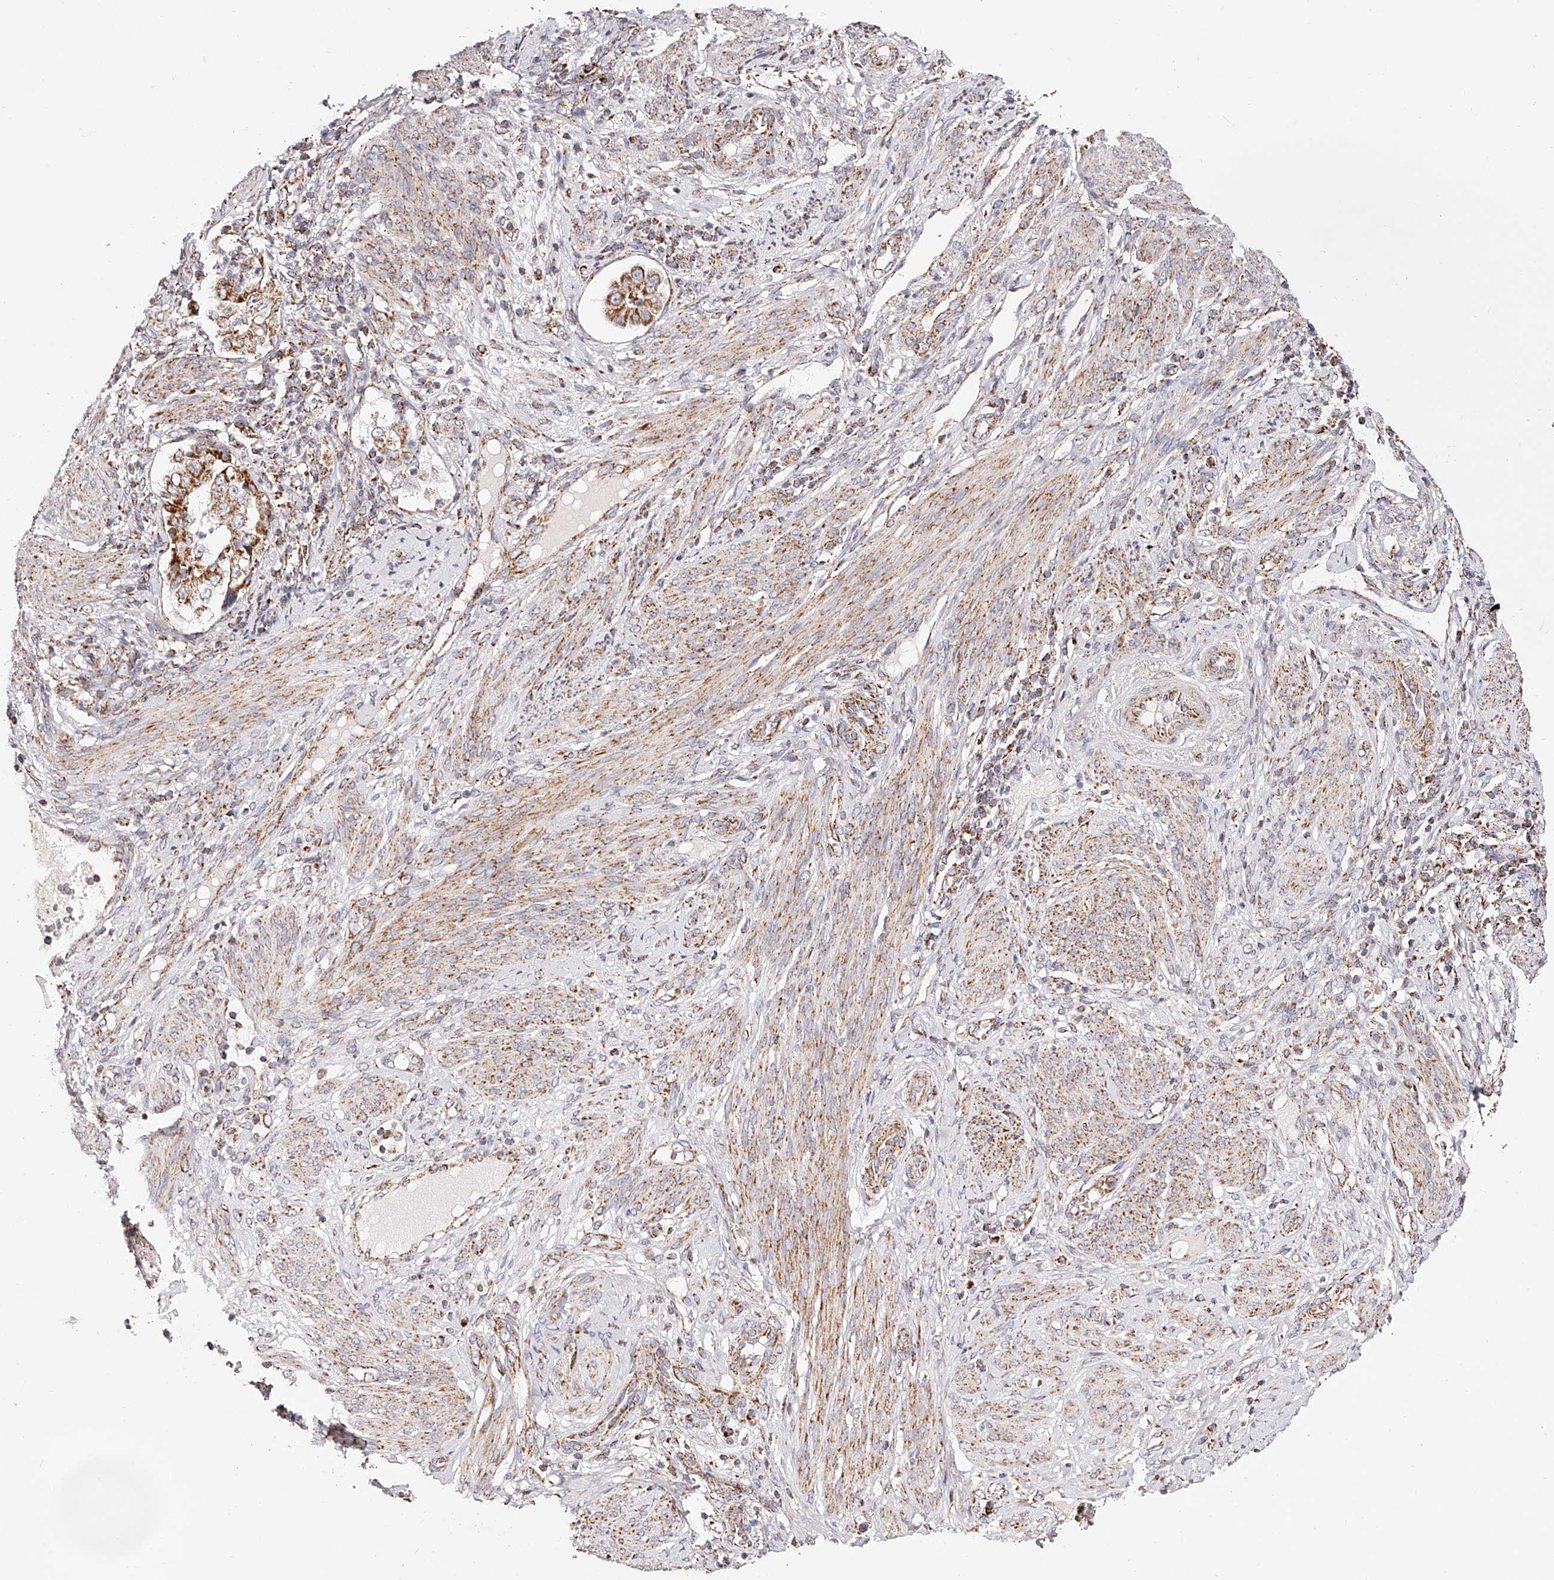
{"staining": {"intensity": "moderate", "quantity": ">75%", "location": "cytoplasmic/membranous"}, "tissue": "endometrial cancer", "cell_type": "Tumor cells", "image_type": "cancer", "snomed": [{"axis": "morphology", "description": "Adenocarcinoma, NOS"}, {"axis": "topography", "description": "Endometrium"}], "caption": "Tumor cells demonstrate medium levels of moderate cytoplasmic/membranous positivity in about >75% of cells in endometrial adenocarcinoma. The staining was performed using DAB, with brown indicating positive protein expression. Nuclei are stained blue with hematoxylin.", "gene": "NDUFV3", "patient": {"sex": "female", "age": 85}}